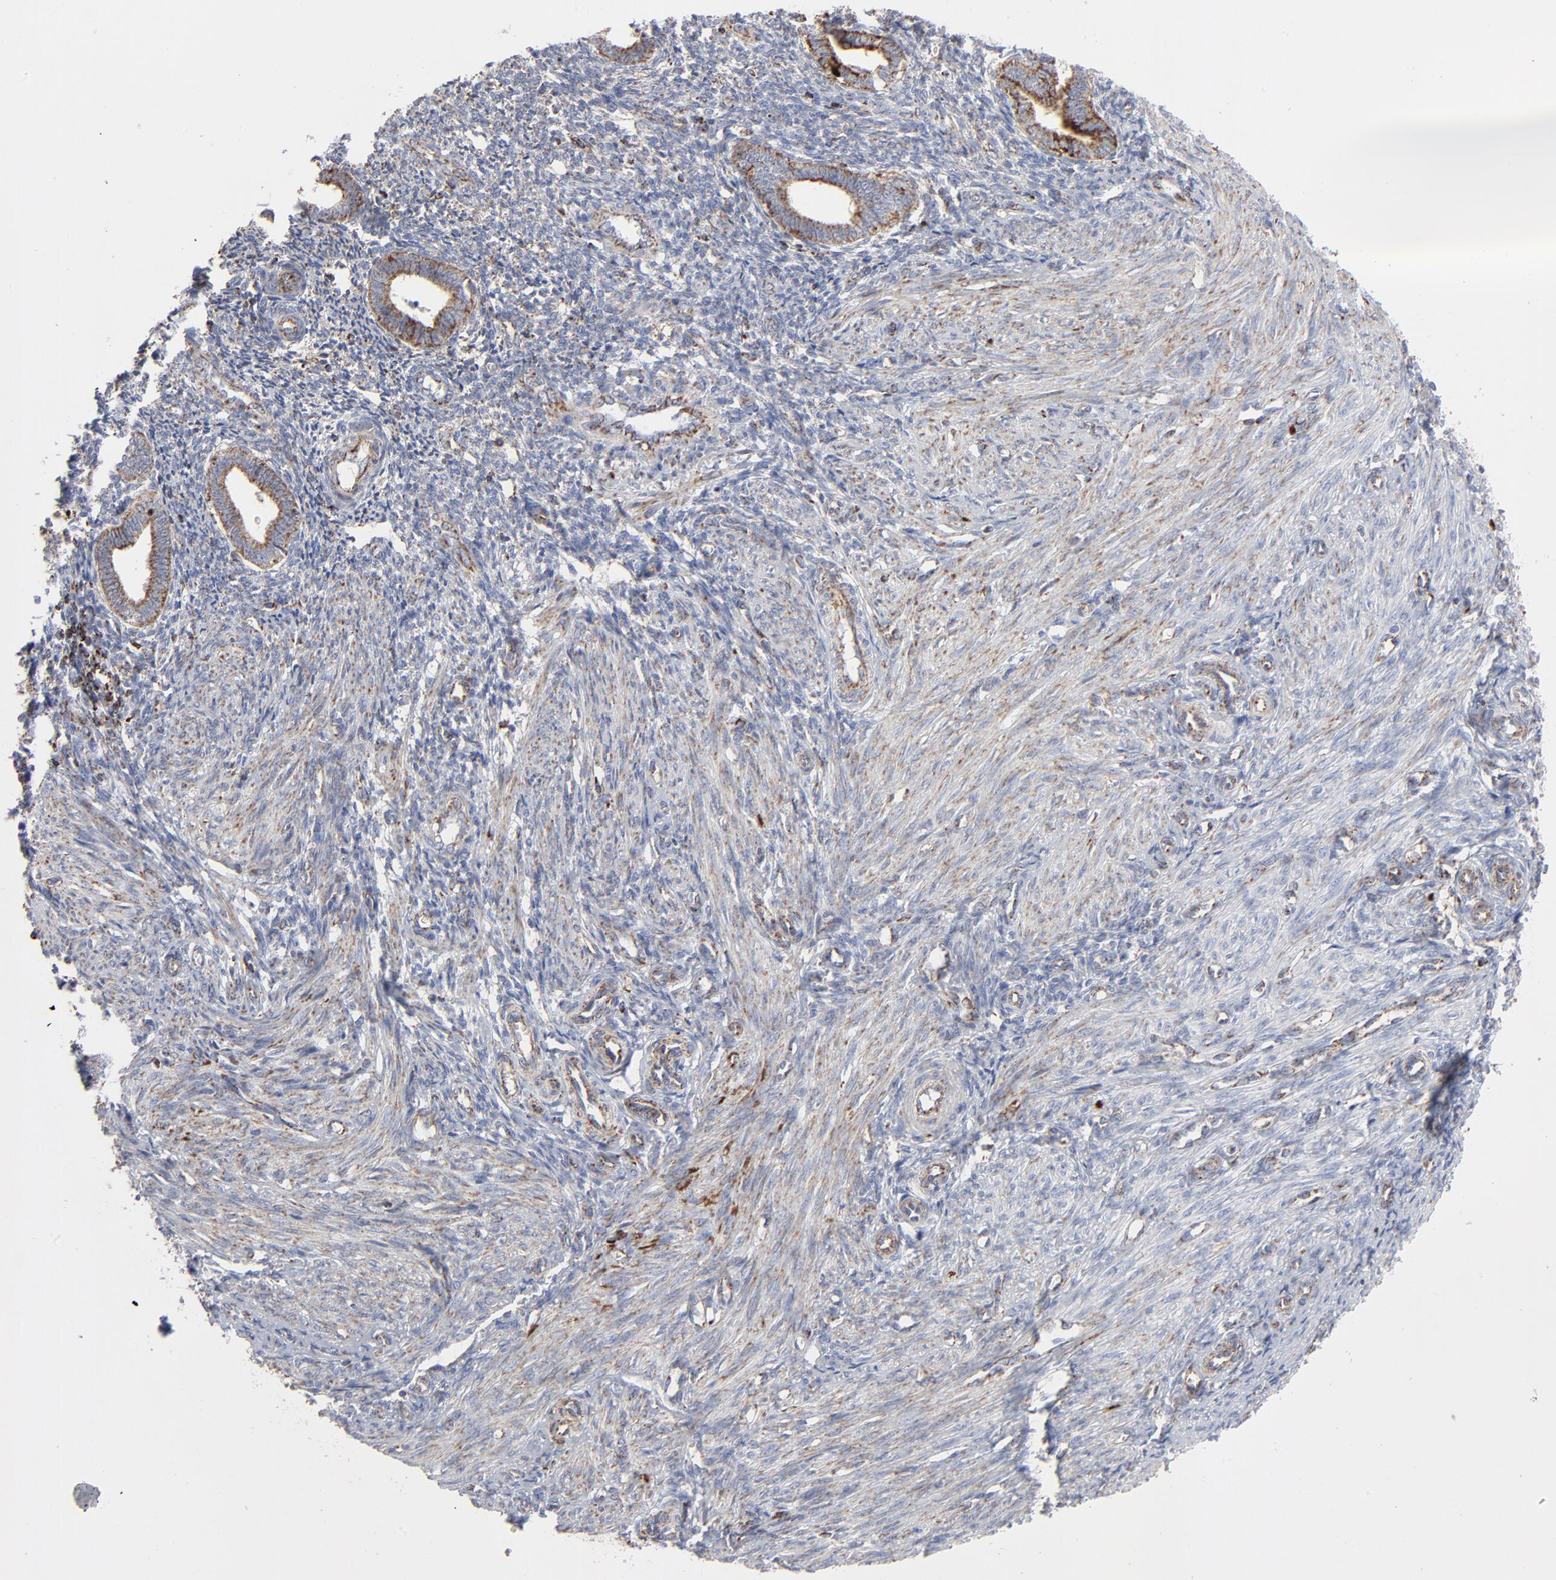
{"staining": {"intensity": "moderate", "quantity": ">75%", "location": "cytoplasmic/membranous"}, "tissue": "endometrium", "cell_type": "Cells in endometrial stroma", "image_type": "normal", "snomed": [{"axis": "morphology", "description": "Normal tissue, NOS"}, {"axis": "topography", "description": "Endometrium"}], "caption": "Normal endometrium exhibits moderate cytoplasmic/membranous staining in about >75% of cells in endometrial stroma, visualized by immunohistochemistry.", "gene": "ASB3", "patient": {"sex": "female", "age": 27}}